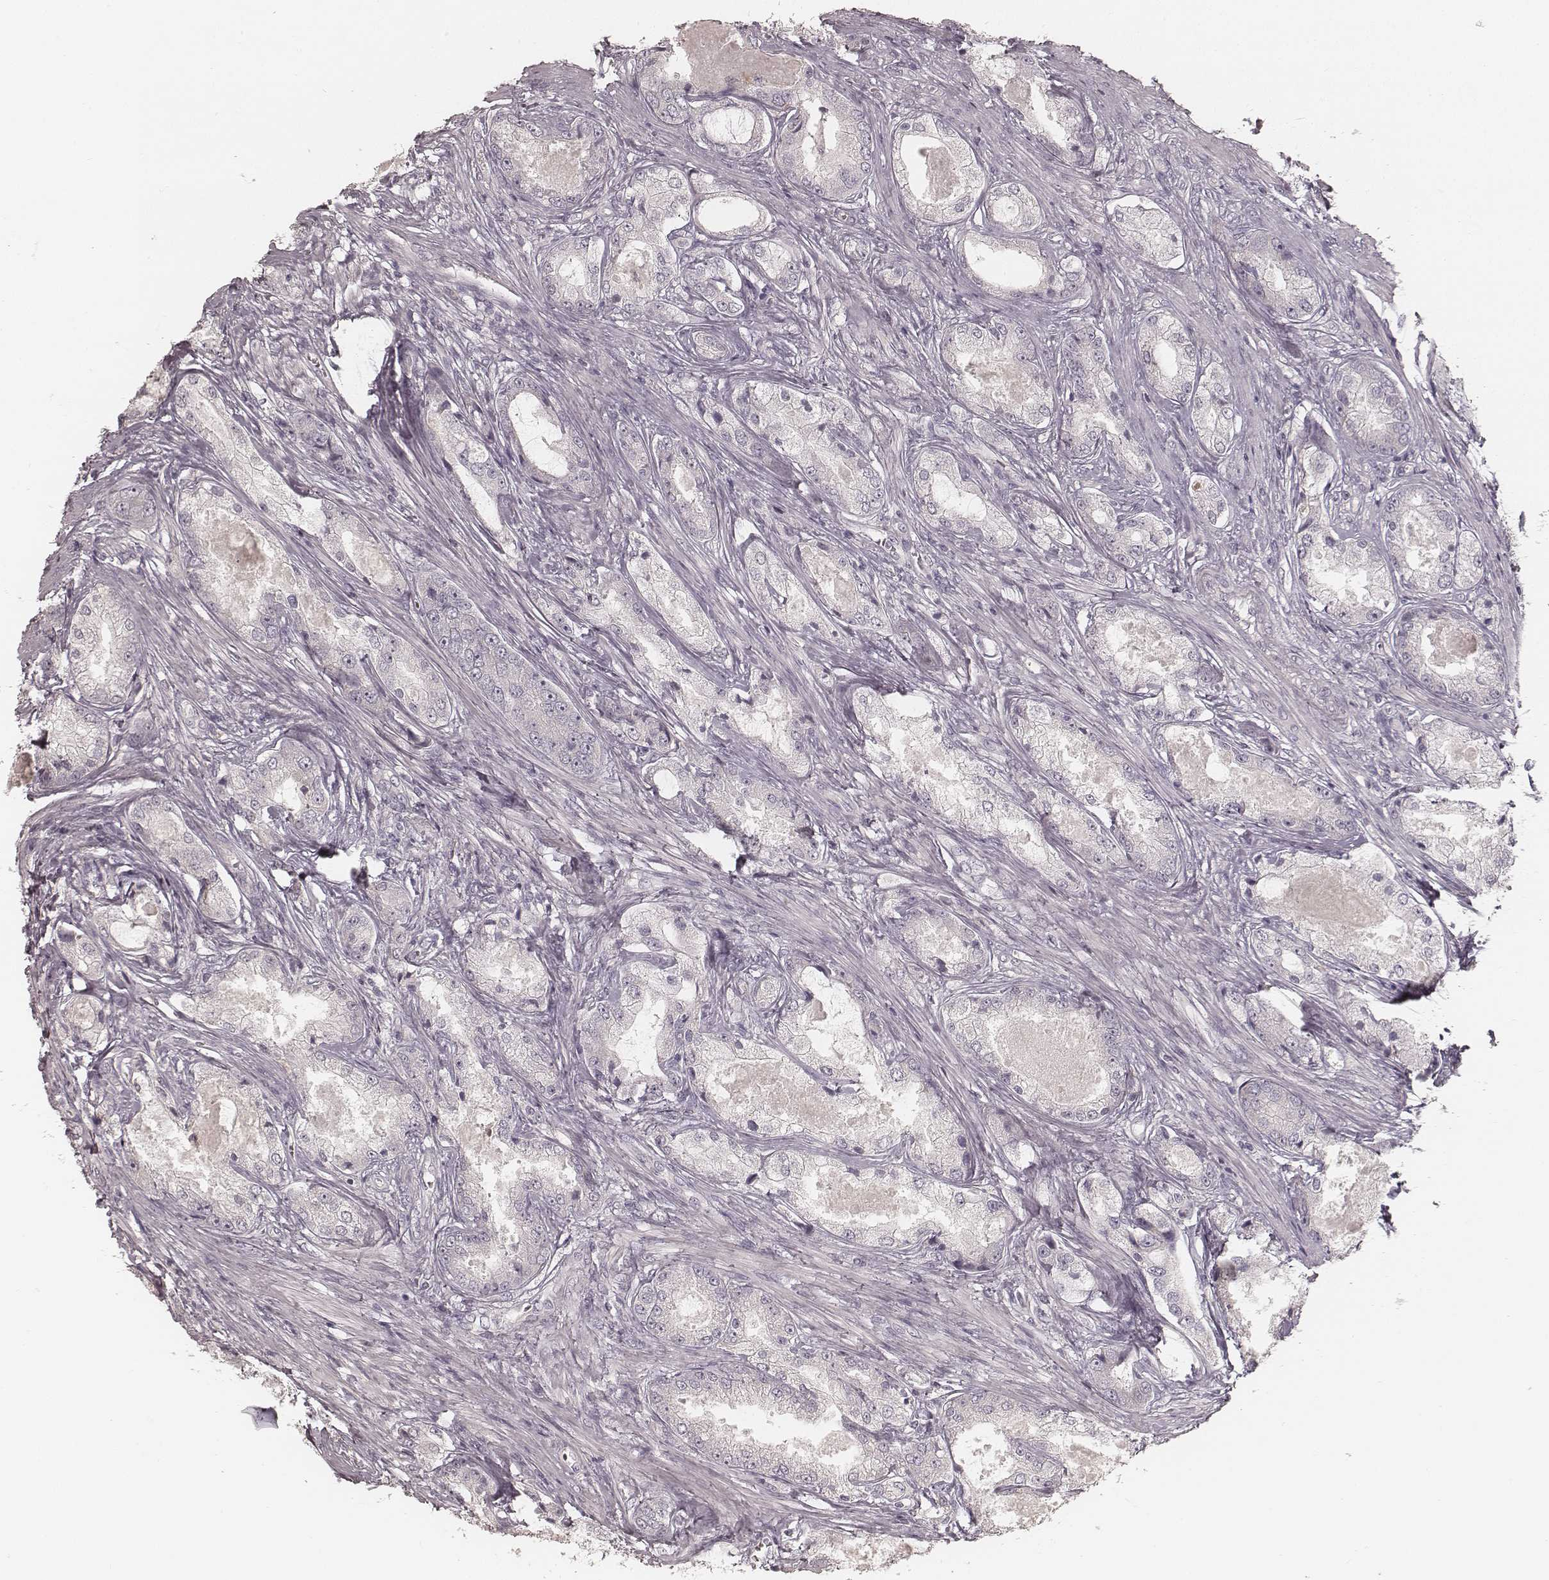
{"staining": {"intensity": "negative", "quantity": "none", "location": "none"}, "tissue": "prostate cancer", "cell_type": "Tumor cells", "image_type": "cancer", "snomed": [{"axis": "morphology", "description": "Adenocarcinoma, Low grade"}, {"axis": "topography", "description": "Prostate"}], "caption": "Image shows no protein positivity in tumor cells of low-grade adenocarcinoma (prostate) tissue.", "gene": "FMNL2", "patient": {"sex": "male", "age": 68}}